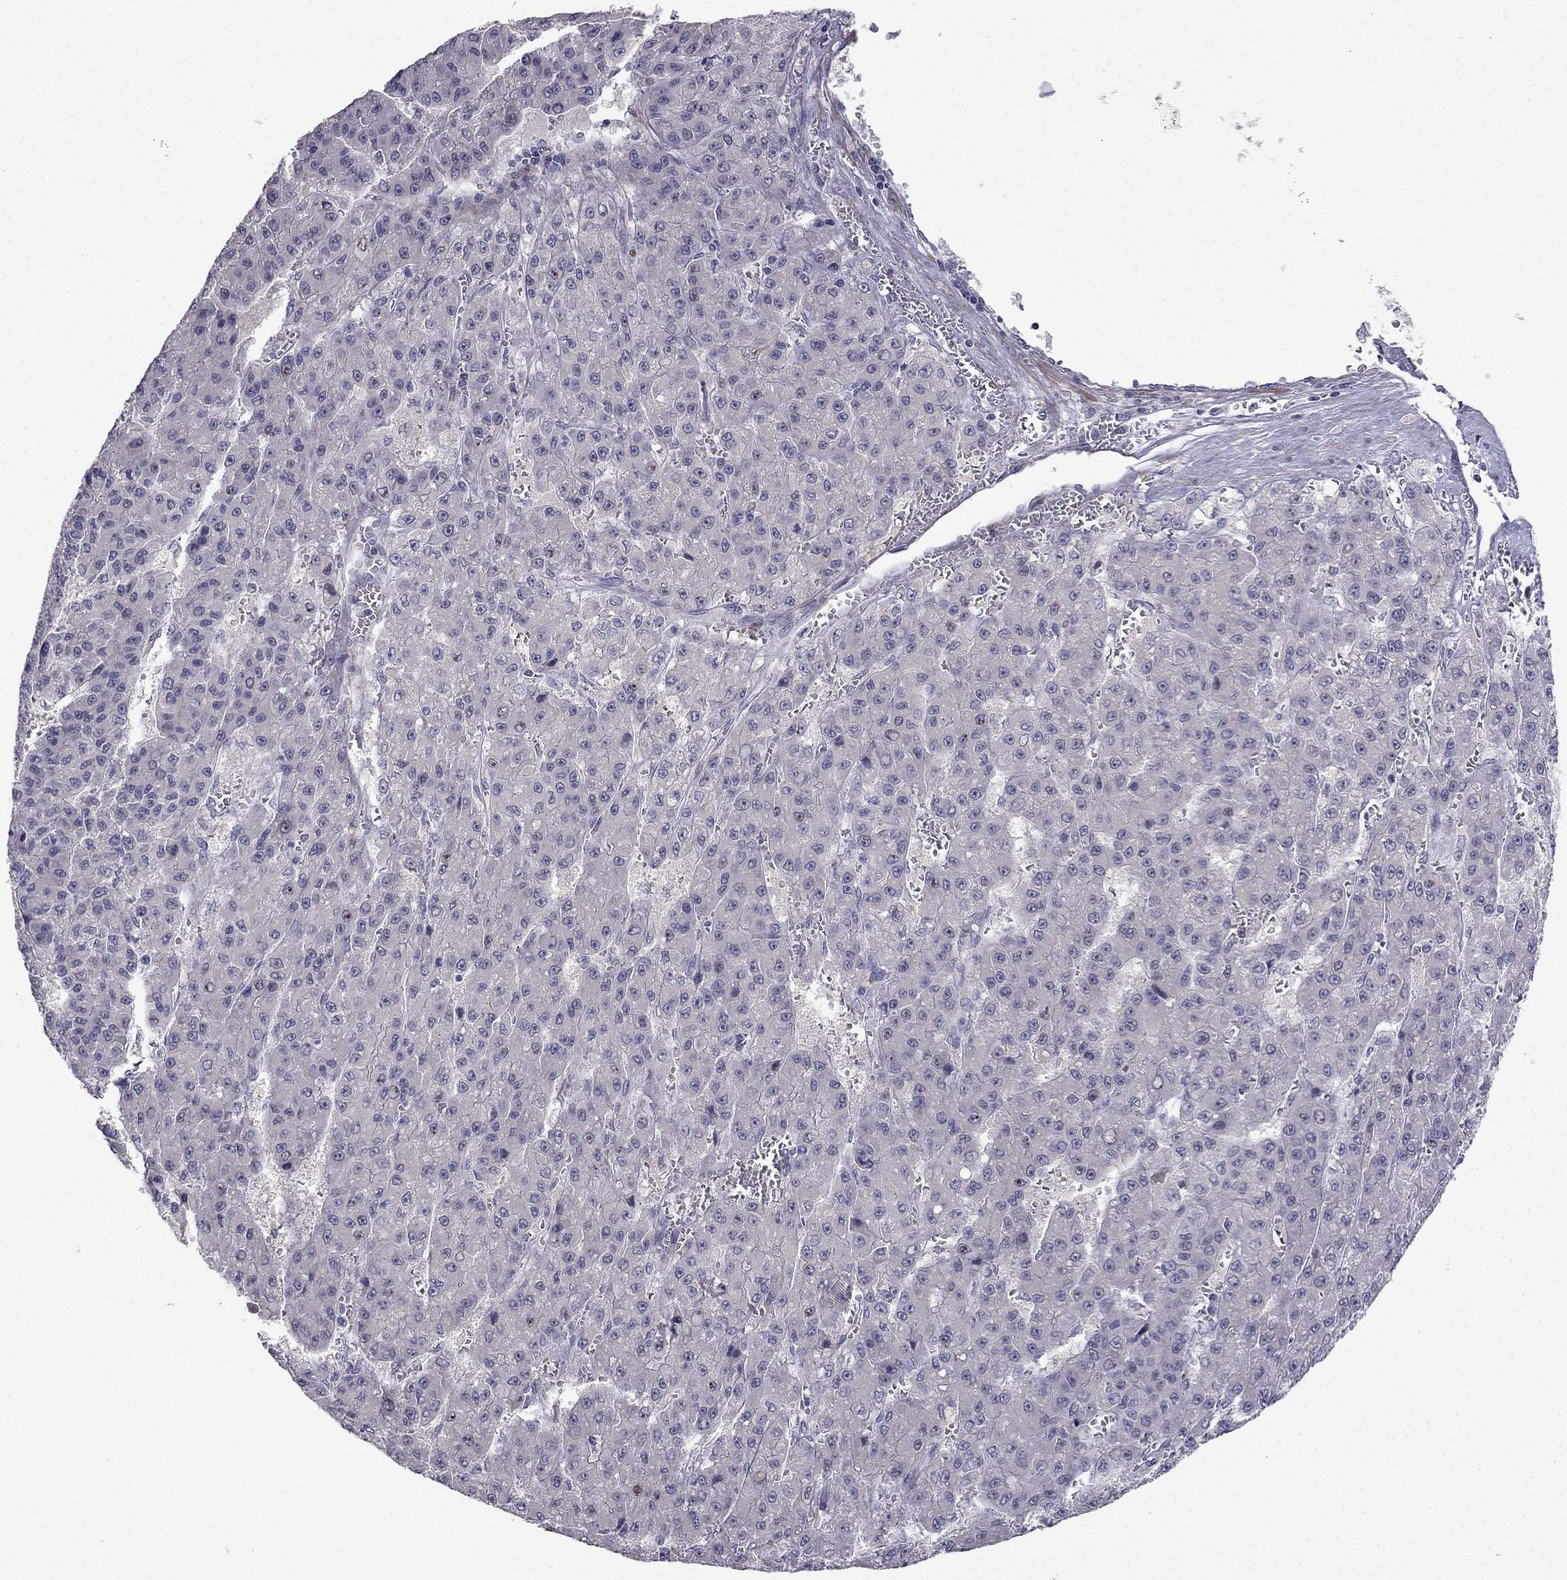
{"staining": {"intensity": "negative", "quantity": "none", "location": "none"}, "tissue": "liver cancer", "cell_type": "Tumor cells", "image_type": "cancer", "snomed": [{"axis": "morphology", "description": "Carcinoma, Hepatocellular, NOS"}, {"axis": "topography", "description": "Liver"}], "caption": "A photomicrograph of human liver cancer (hepatocellular carcinoma) is negative for staining in tumor cells. (DAB (3,3'-diaminobenzidine) immunohistochemistry (IHC) visualized using brightfield microscopy, high magnification).", "gene": "C16orf89", "patient": {"sex": "male", "age": 70}}